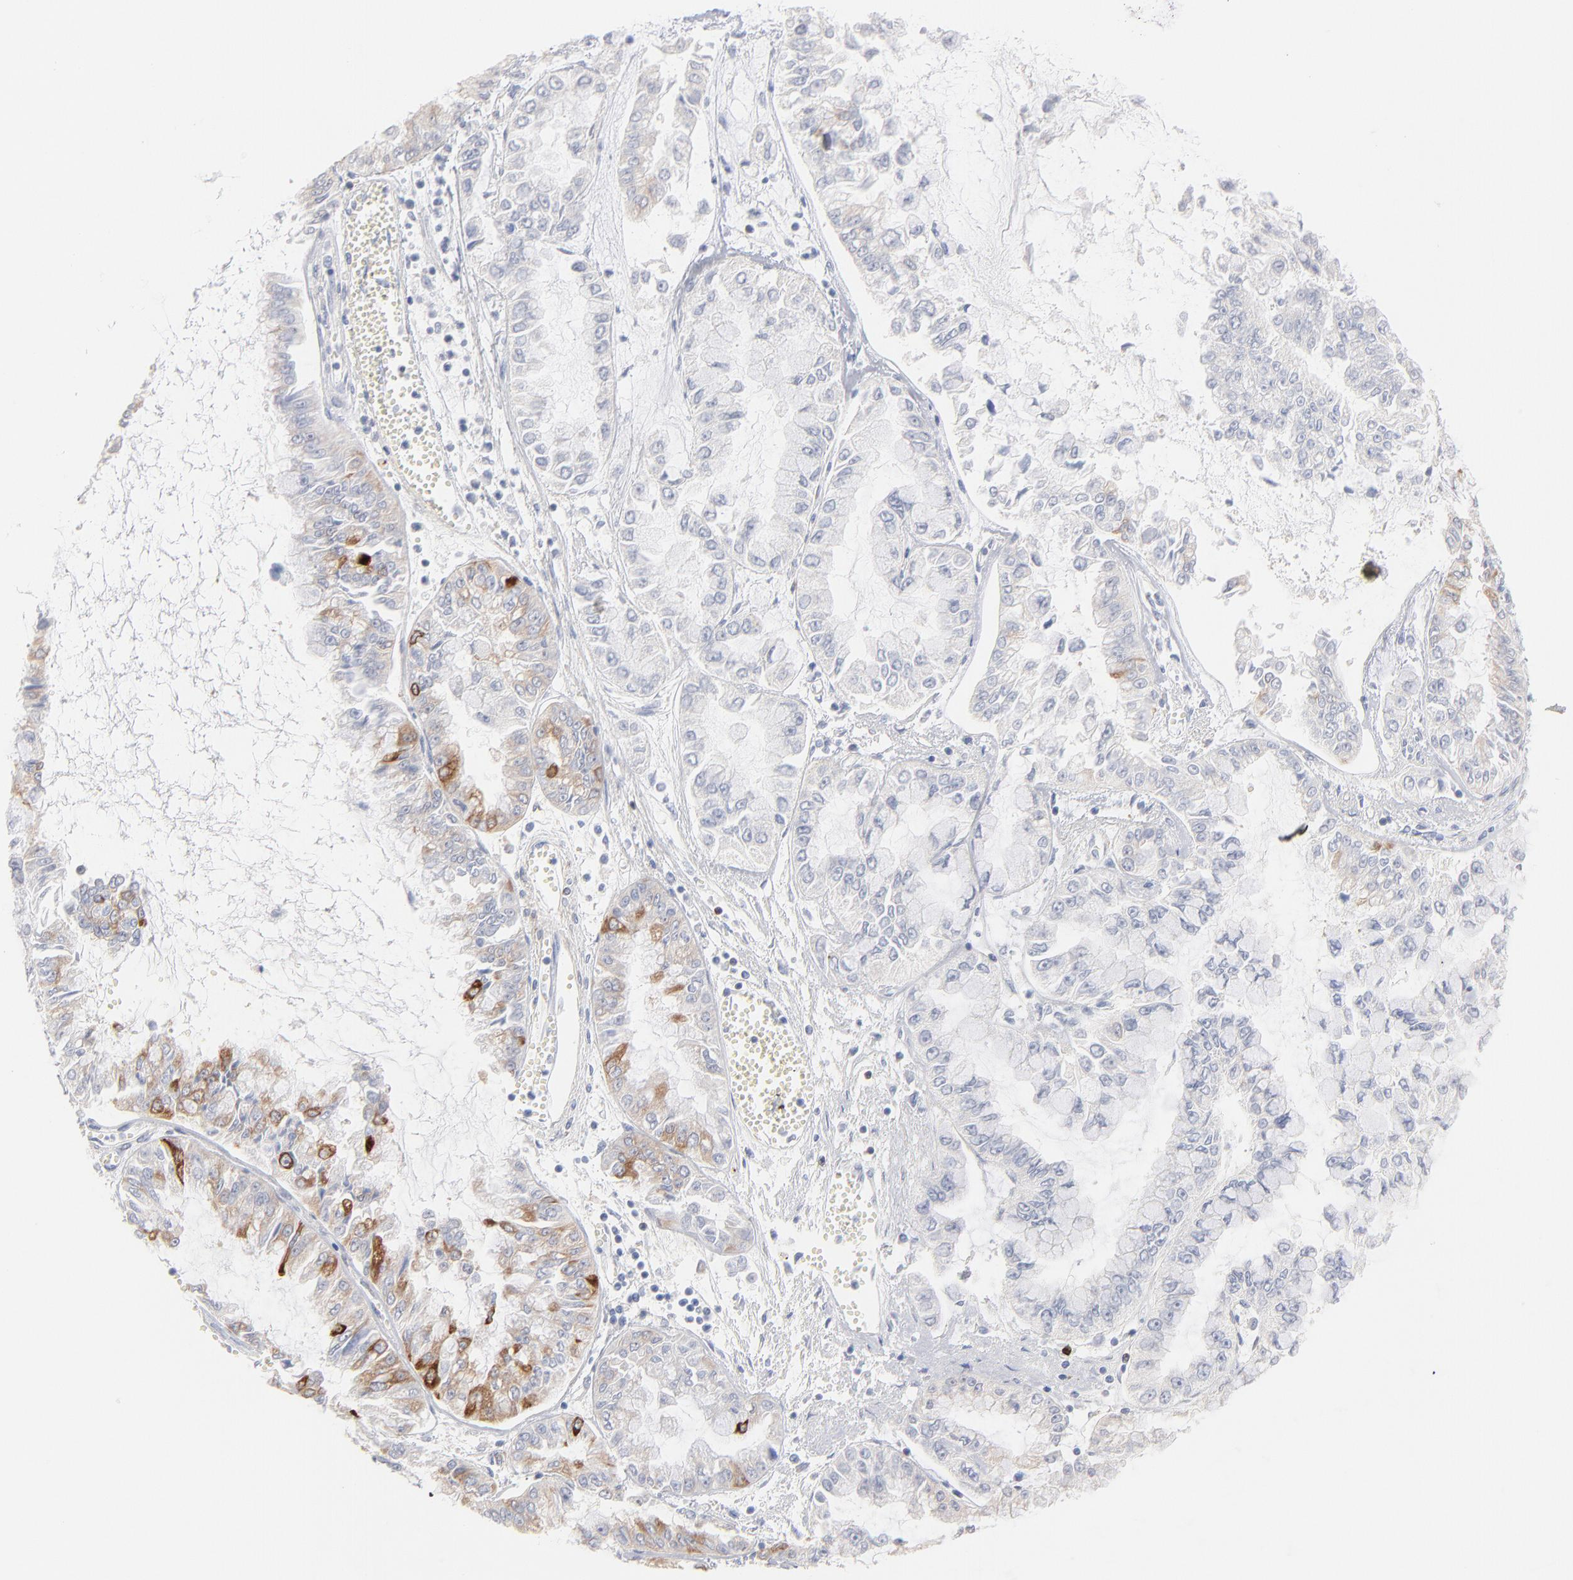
{"staining": {"intensity": "moderate", "quantity": "<25%", "location": "cytoplasmic/membranous"}, "tissue": "liver cancer", "cell_type": "Tumor cells", "image_type": "cancer", "snomed": [{"axis": "morphology", "description": "Cholangiocarcinoma"}, {"axis": "topography", "description": "Liver"}], "caption": "A high-resolution image shows immunohistochemistry staining of liver cancer (cholangiocarcinoma), which reveals moderate cytoplasmic/membranous staining in approximately <25% of tumor cells.", "gene": "MID1", "patient": {"sex": "female", "age": 79}}